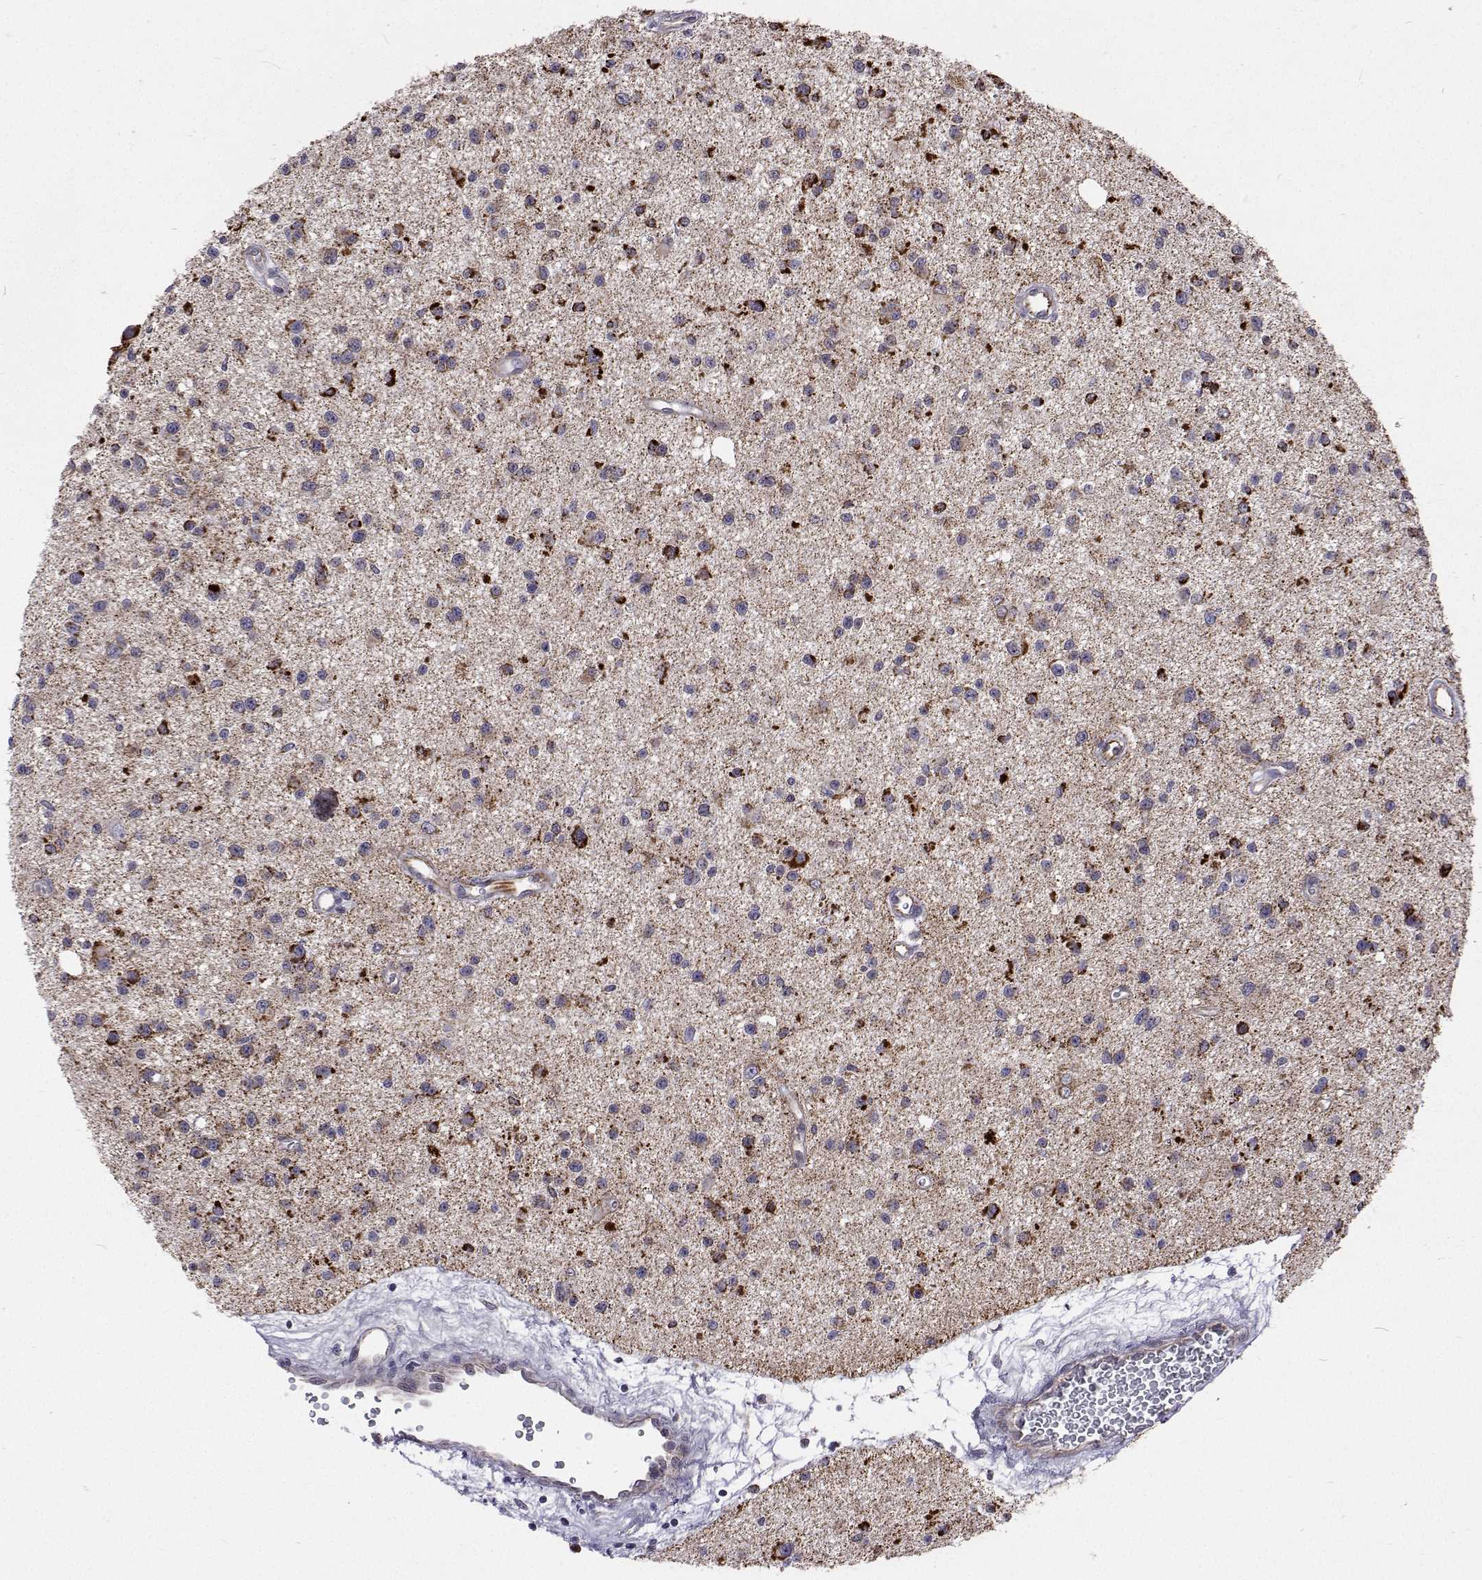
{"staining": {"intensity": "strong", "quantity": "<25%", "location": "cytoplasmic/membranous"}, "tissue": "glioma", "cell_type": "Tumor cells", "image_type": "cancer", "snomed": [{"axis": "morphology", "description": "Glioma, malignant, Low grade"}, {"axis": "topography", "description": "Brain"}], "caption": "A micrograph of human glioma stained for a protein reveals strong cytoplasmic/membranous brown staining in tumor cells. The protein of interest is stained brown, and the nuclei are stained in blue (DAB (3,3'-diaminobenzidine) IHC with brightfield microscopy, high magnification).", "gene": "DHTKD1", "patient": {"sex": "male", "age": 43}}